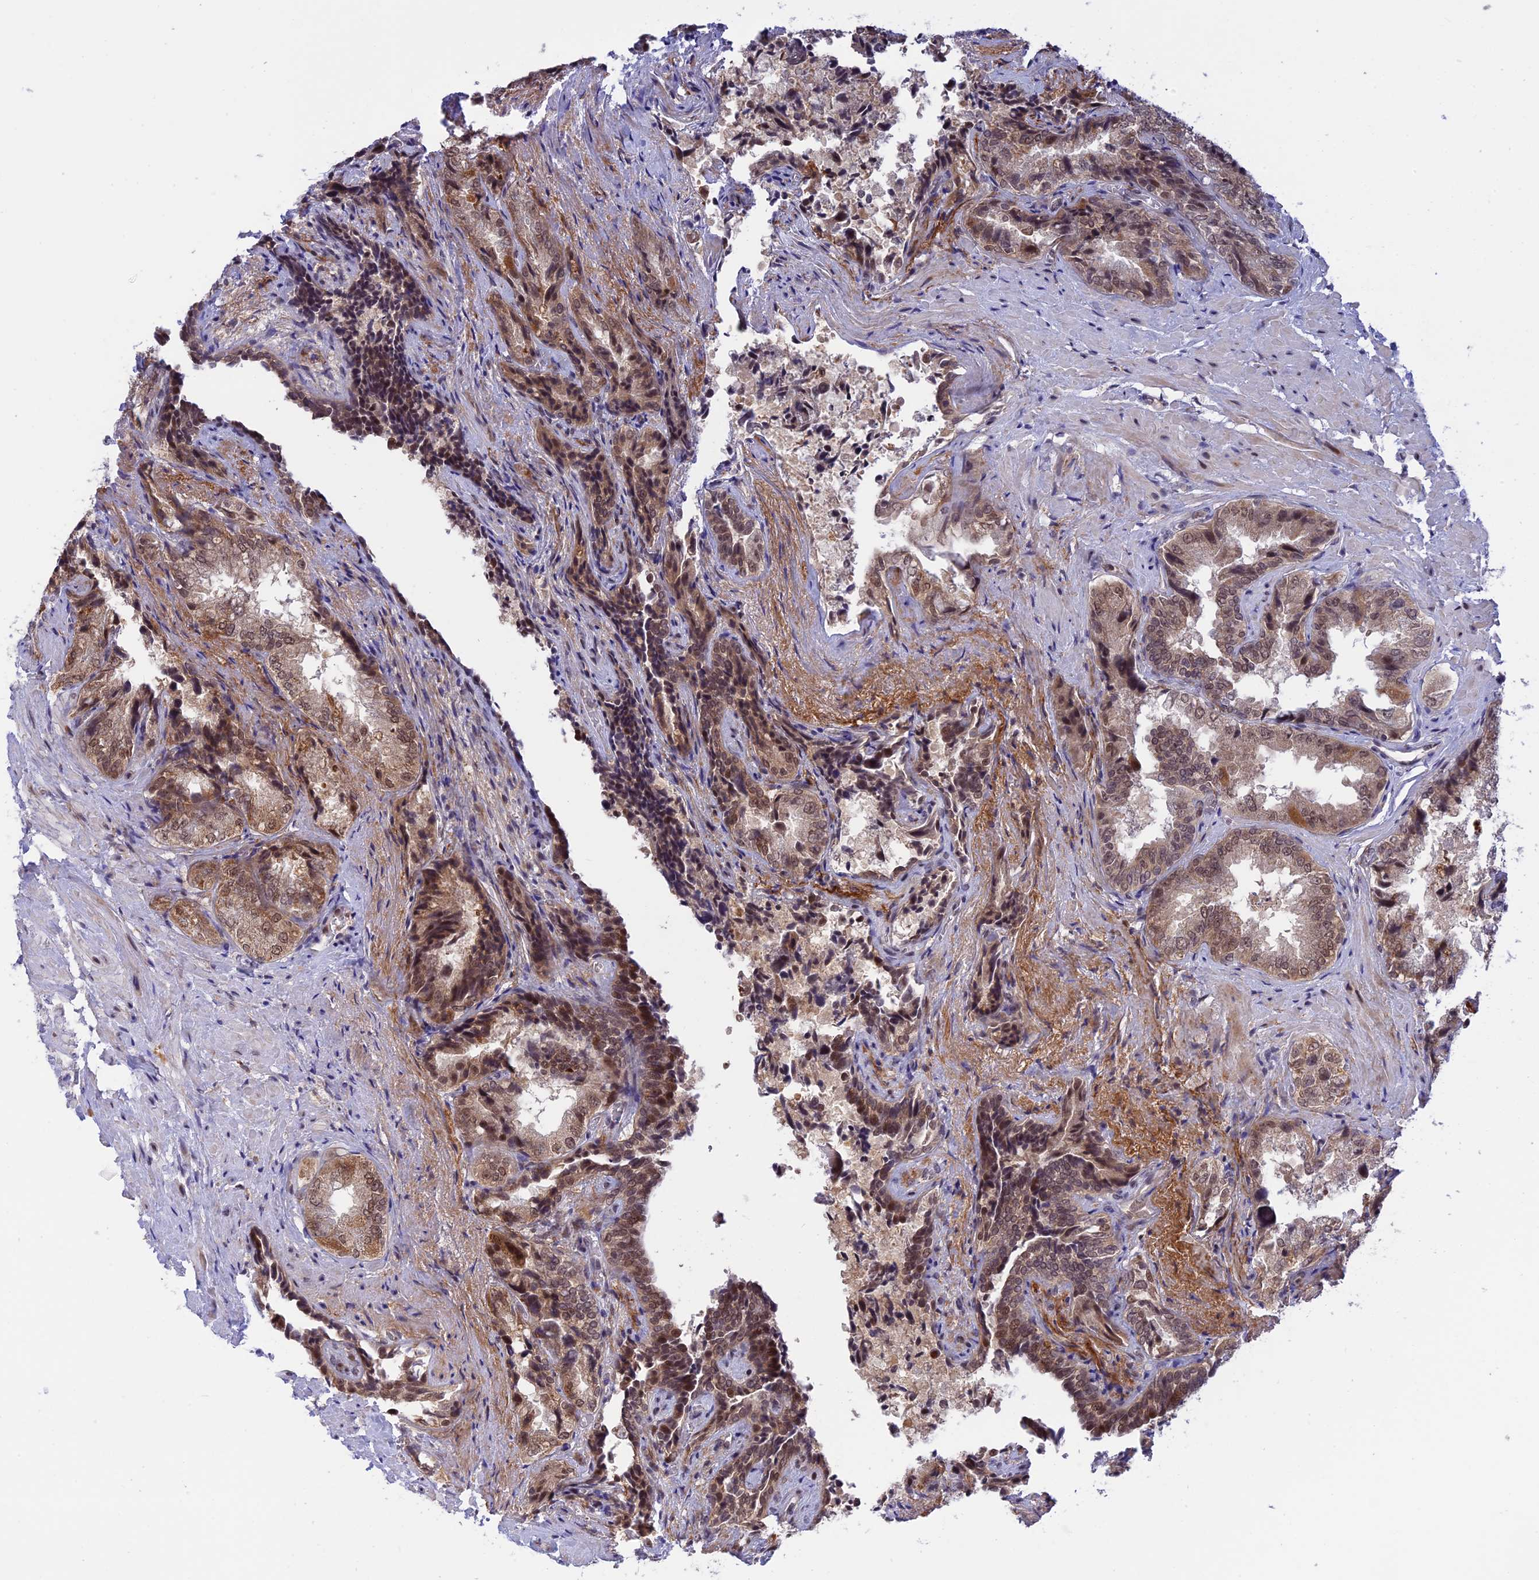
{"staining": {"intensity": "moderate", "quantity": ">75%", "location": "cytoplasmic/membranous,nuclear"}, "tissue": "seminal vesicle", "cell_type": "Glandular cells", "image_type": "normal", "snomed": [{"axis": "morphology", "description": "Normal tissue, NOS"}, {"axis": "topography", "description": "Seminal veicle"}, {"axis": "topography", "description": "Peripheral nerve tissue"}], "caption": "This is a photomicrograph of IHC staining of unremarkable seminal vesicle, which shows moderate expression in the cytoplasmic/membranous,nuclear of glandular cells.", "gene": "POLR2C", "patient": {"sex": "male", "age": 63}}